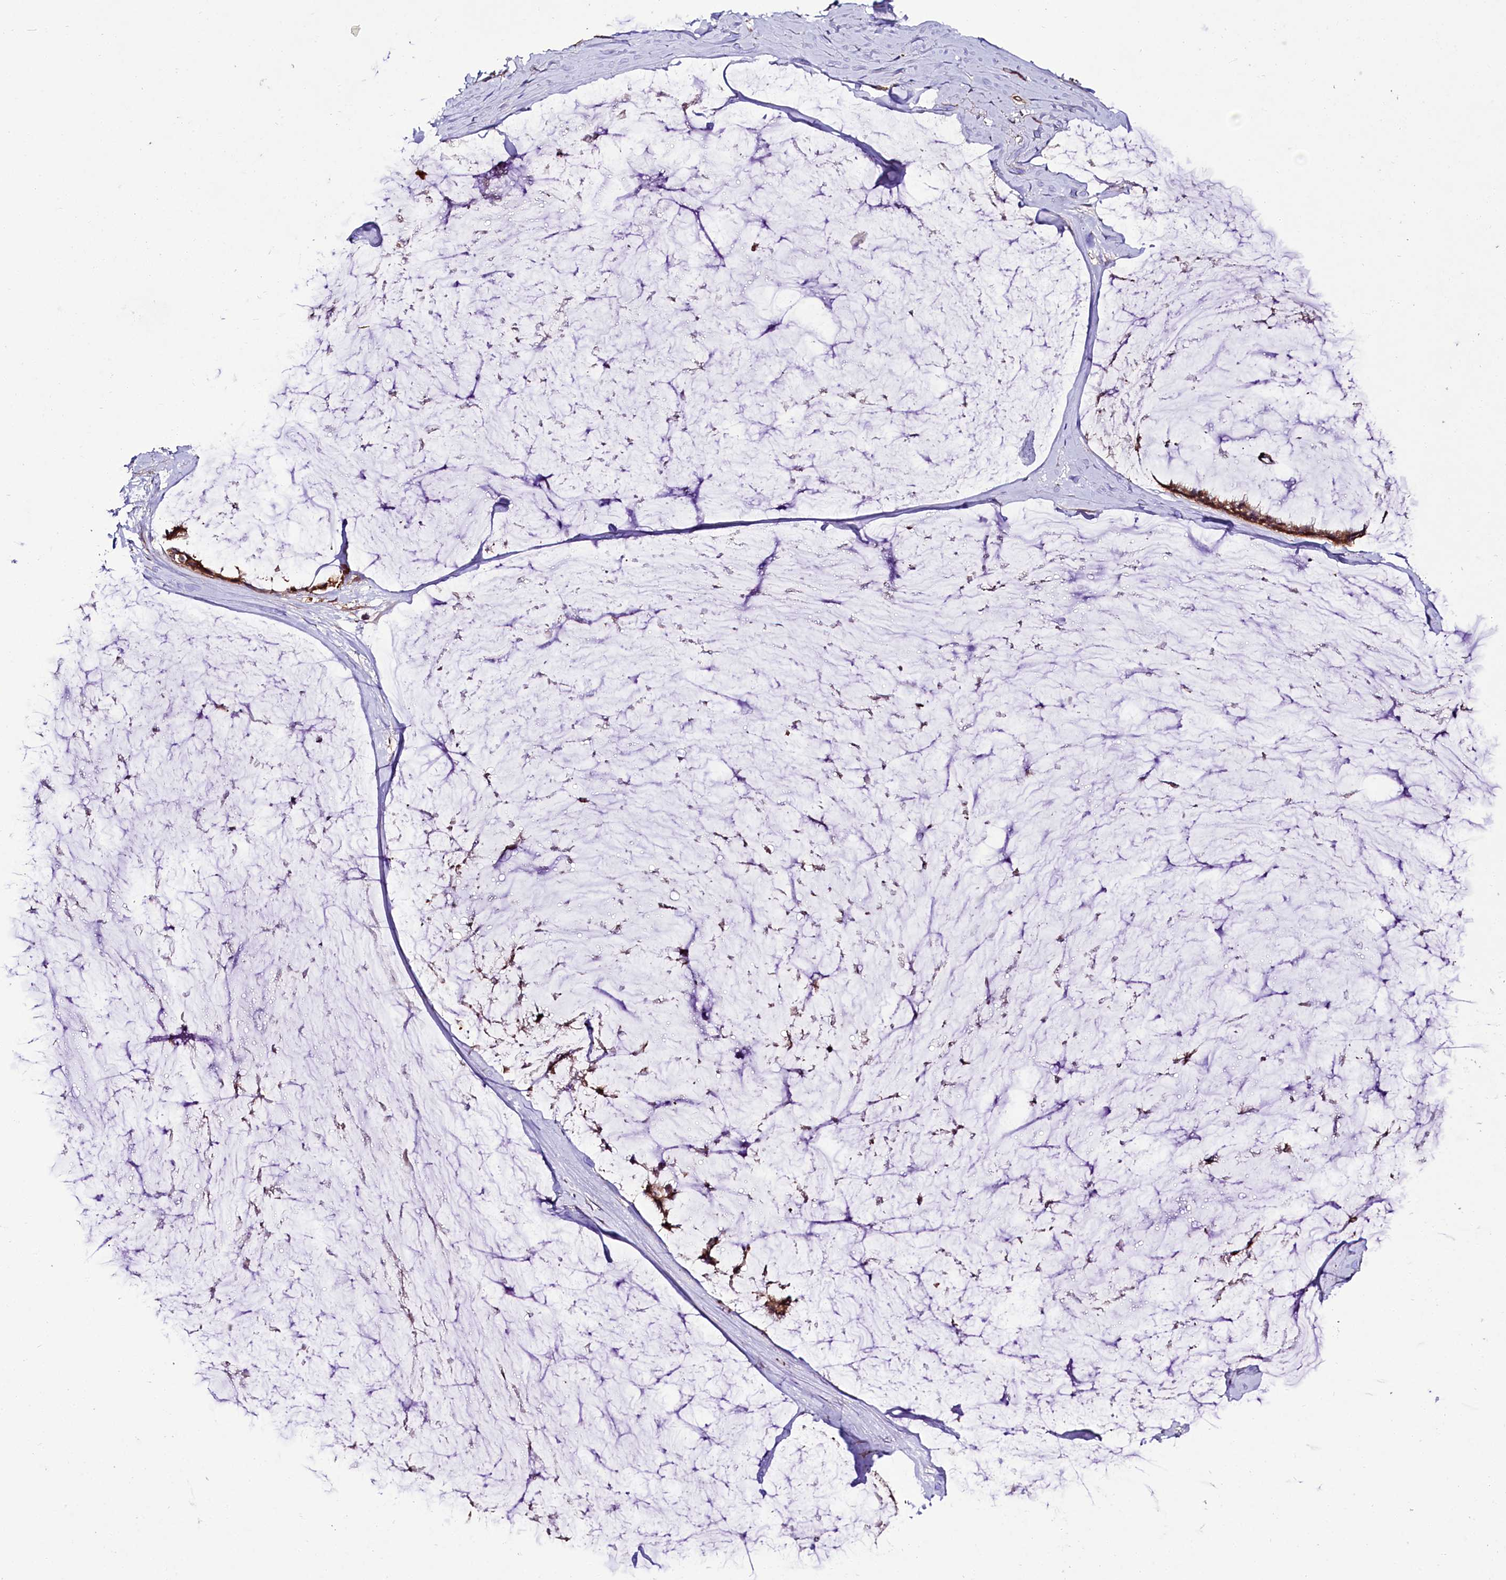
{"staining": {"intensity": "moderate", "quantity": ">75%", "location": "cytoplasmic/membranous"}, "tissue": "ovarian cancer", "cell_type": "Tumor cells", "image_type": "cancer", "snomed": [{"axis": "morphology", "description": "Cystadenocarcinoma, mucinous, NOS"}, {"axis": "topography", "description": "Ovary"}], "caption": "Immunohistochemistry (IHC) of mucinous cystadenocarcinoma (ovarian) demonstrates medium levels of moderate cytoplasmic/membranous staining in about >75% of tumor cells.", "gene": "NAA25", "patient": {"sex": "female", "age": 39}}